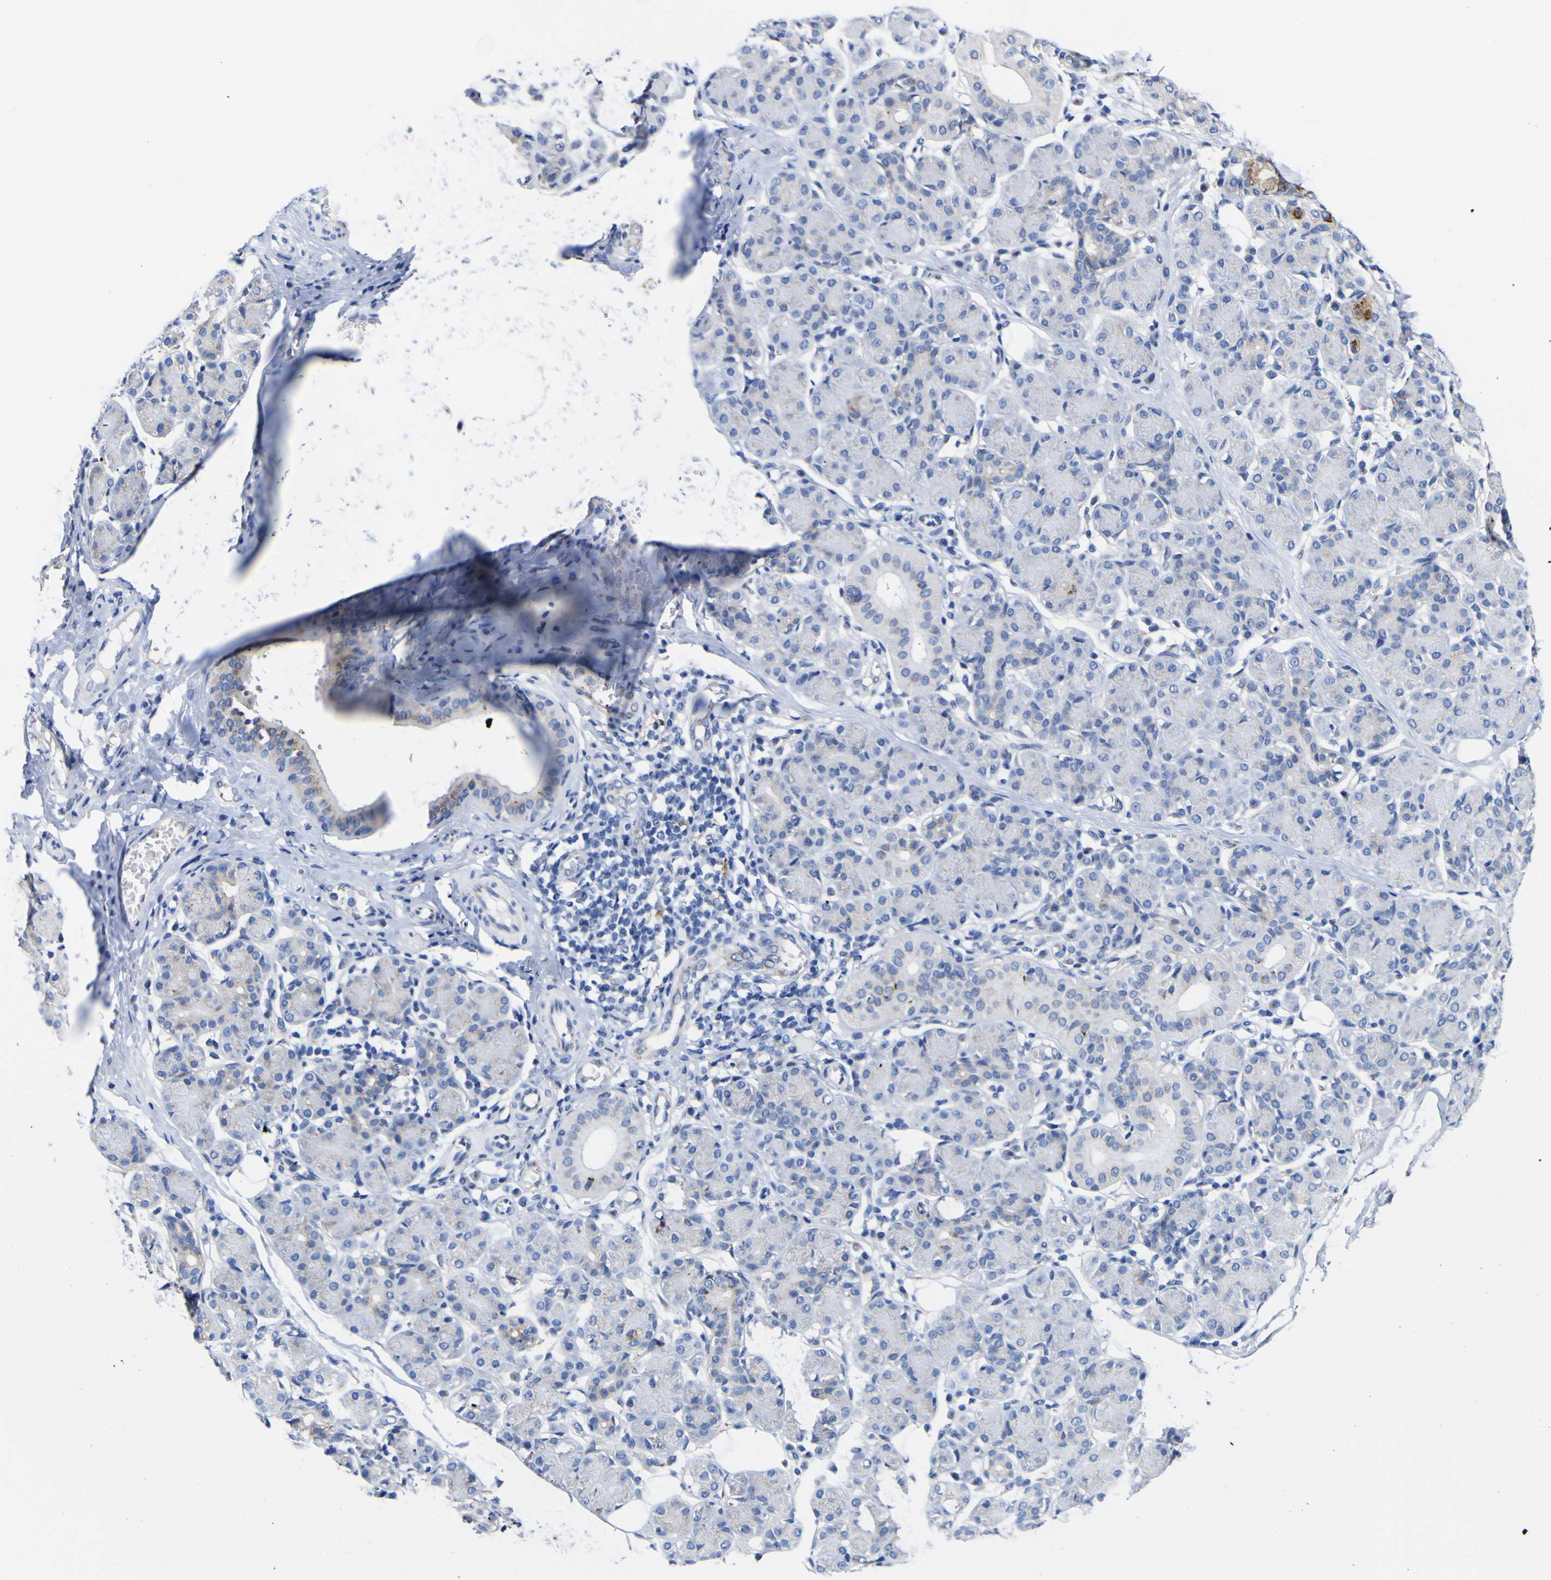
{"staining": {"intensity": "weak", "quantity": "<25%", "location": "cytoplasmic/membranous"}, "tissue": "salivary gland", "cell_type": "Glandular cells", "image_type": "normal", "snomed": [{"axis": "morphology", "description": "Normal tissue, NOS"}, {"axis": "morphology", "description": "Inflammation, NOS"}, {"axis": "topography", "description": "Lymph node"}, {"axis": "topography", "description": "Salivary gland"}], "caption": "Salivary gland was stained to show a protein in brown. There is no significant positivity in glandular cells. Brightfield microscopy of immunohistochemistry stained with DAB (brown) and hematoxylin (blue), captured at high magnification.", "gene": "GOLM1", "patient": {"sex": "male", "age": 3}}